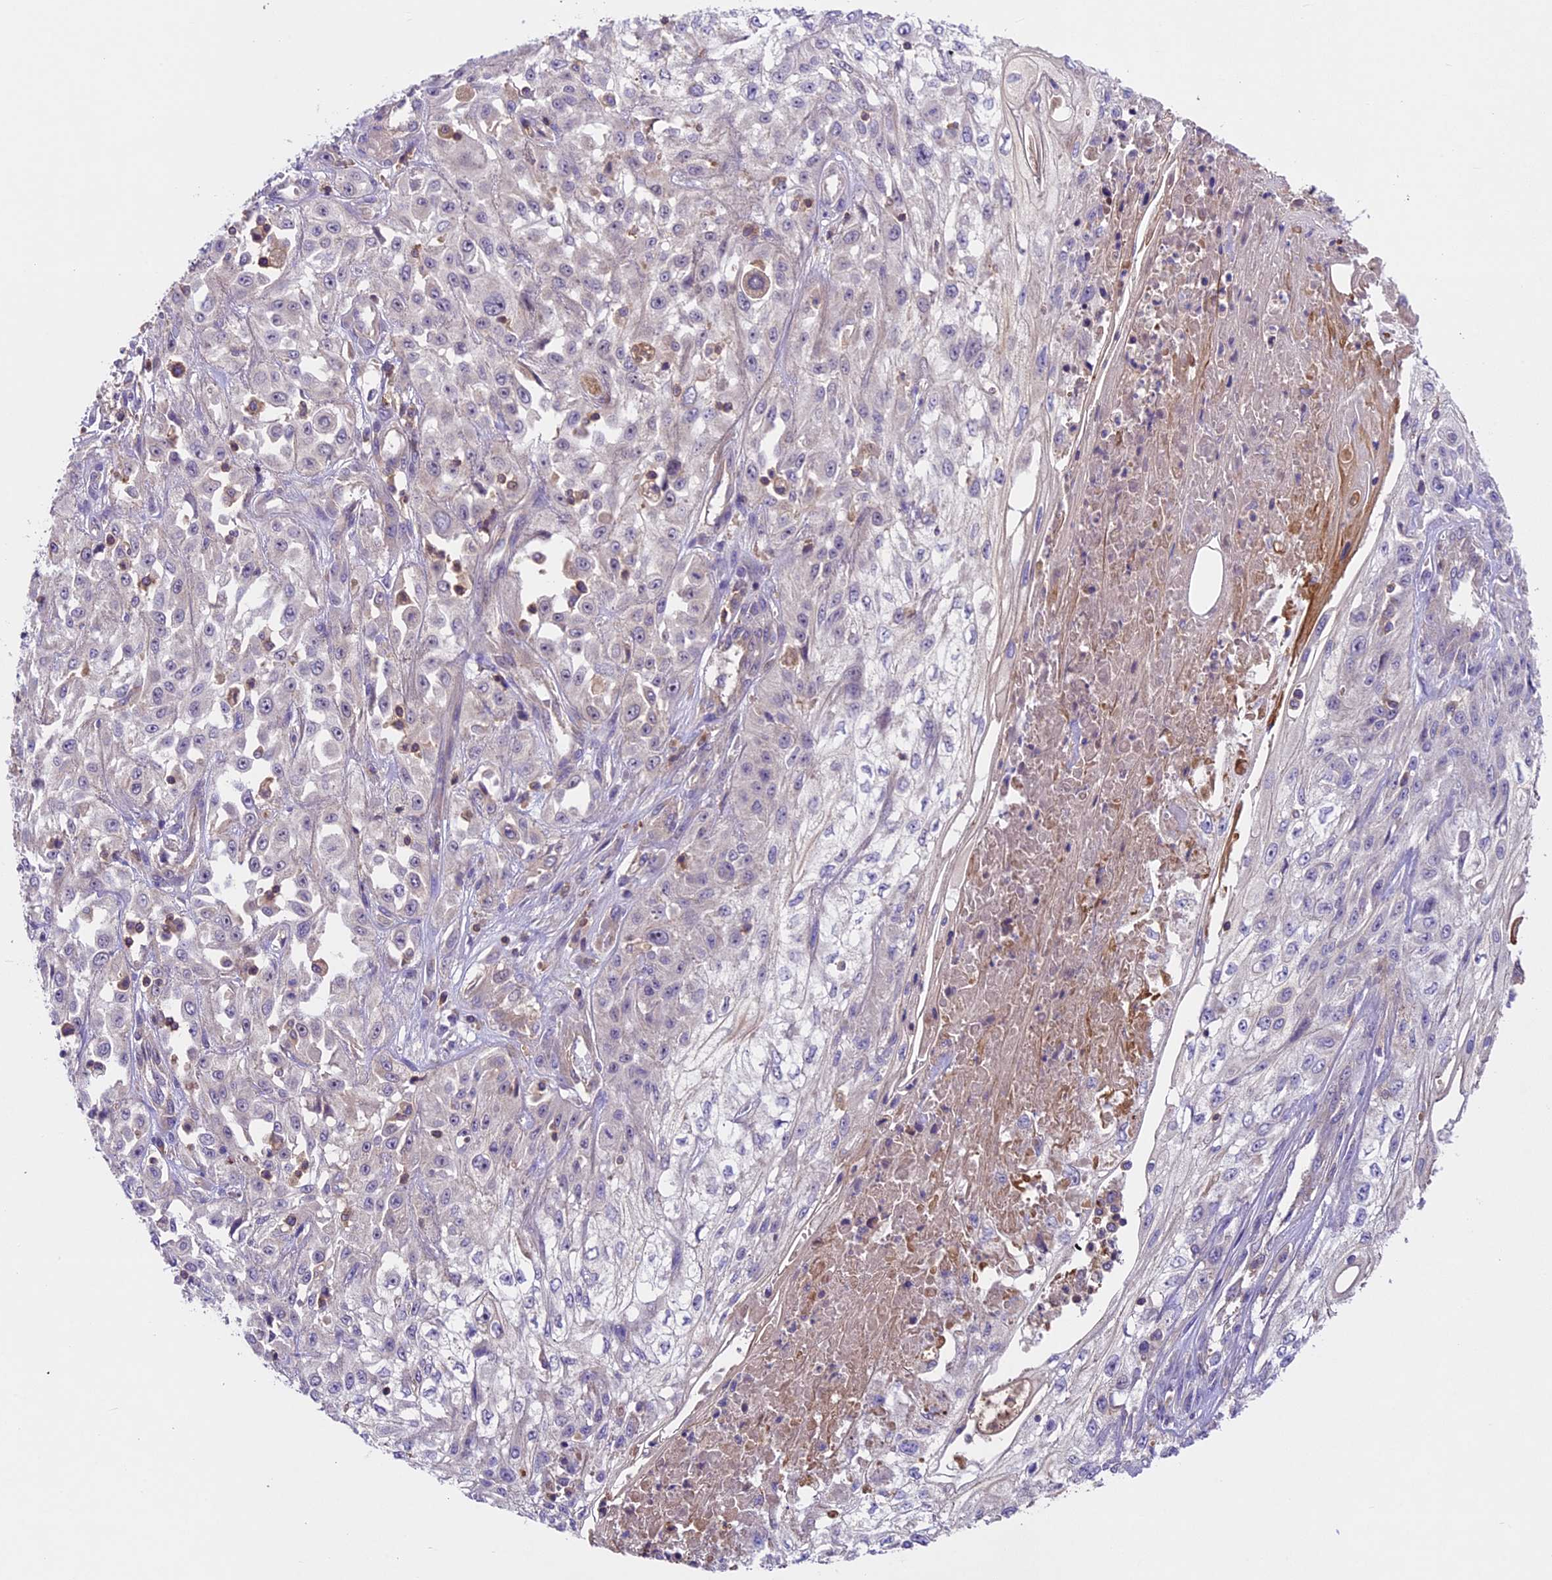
{"staining": {"intensity": "negative", "quantity": "none", "location": "none"}, "tissue": "skin cancer", "cell_type": "Tumor cells", "image_type": "cancer", "snomed": [{"axis": "morphology", "description": "Squamous cell carcinoma, NOS"}, {"axis": "morphology", "description": "Squamous cell carcinoma, metastatic, NOS"}, {"axis": "topography", "description": "Skin"}, {"axis": "topography", "description": "Lymph node"}], "caption": "High magnification brightfield microscopy of skin squamous cell carcinoma stained with DAB (brown) and counterstained with hematoxylin (blue): tumor cells show no significant positivity.", "gene": "TBC1D1", "patient": {"sex": "male", "age": 75}}